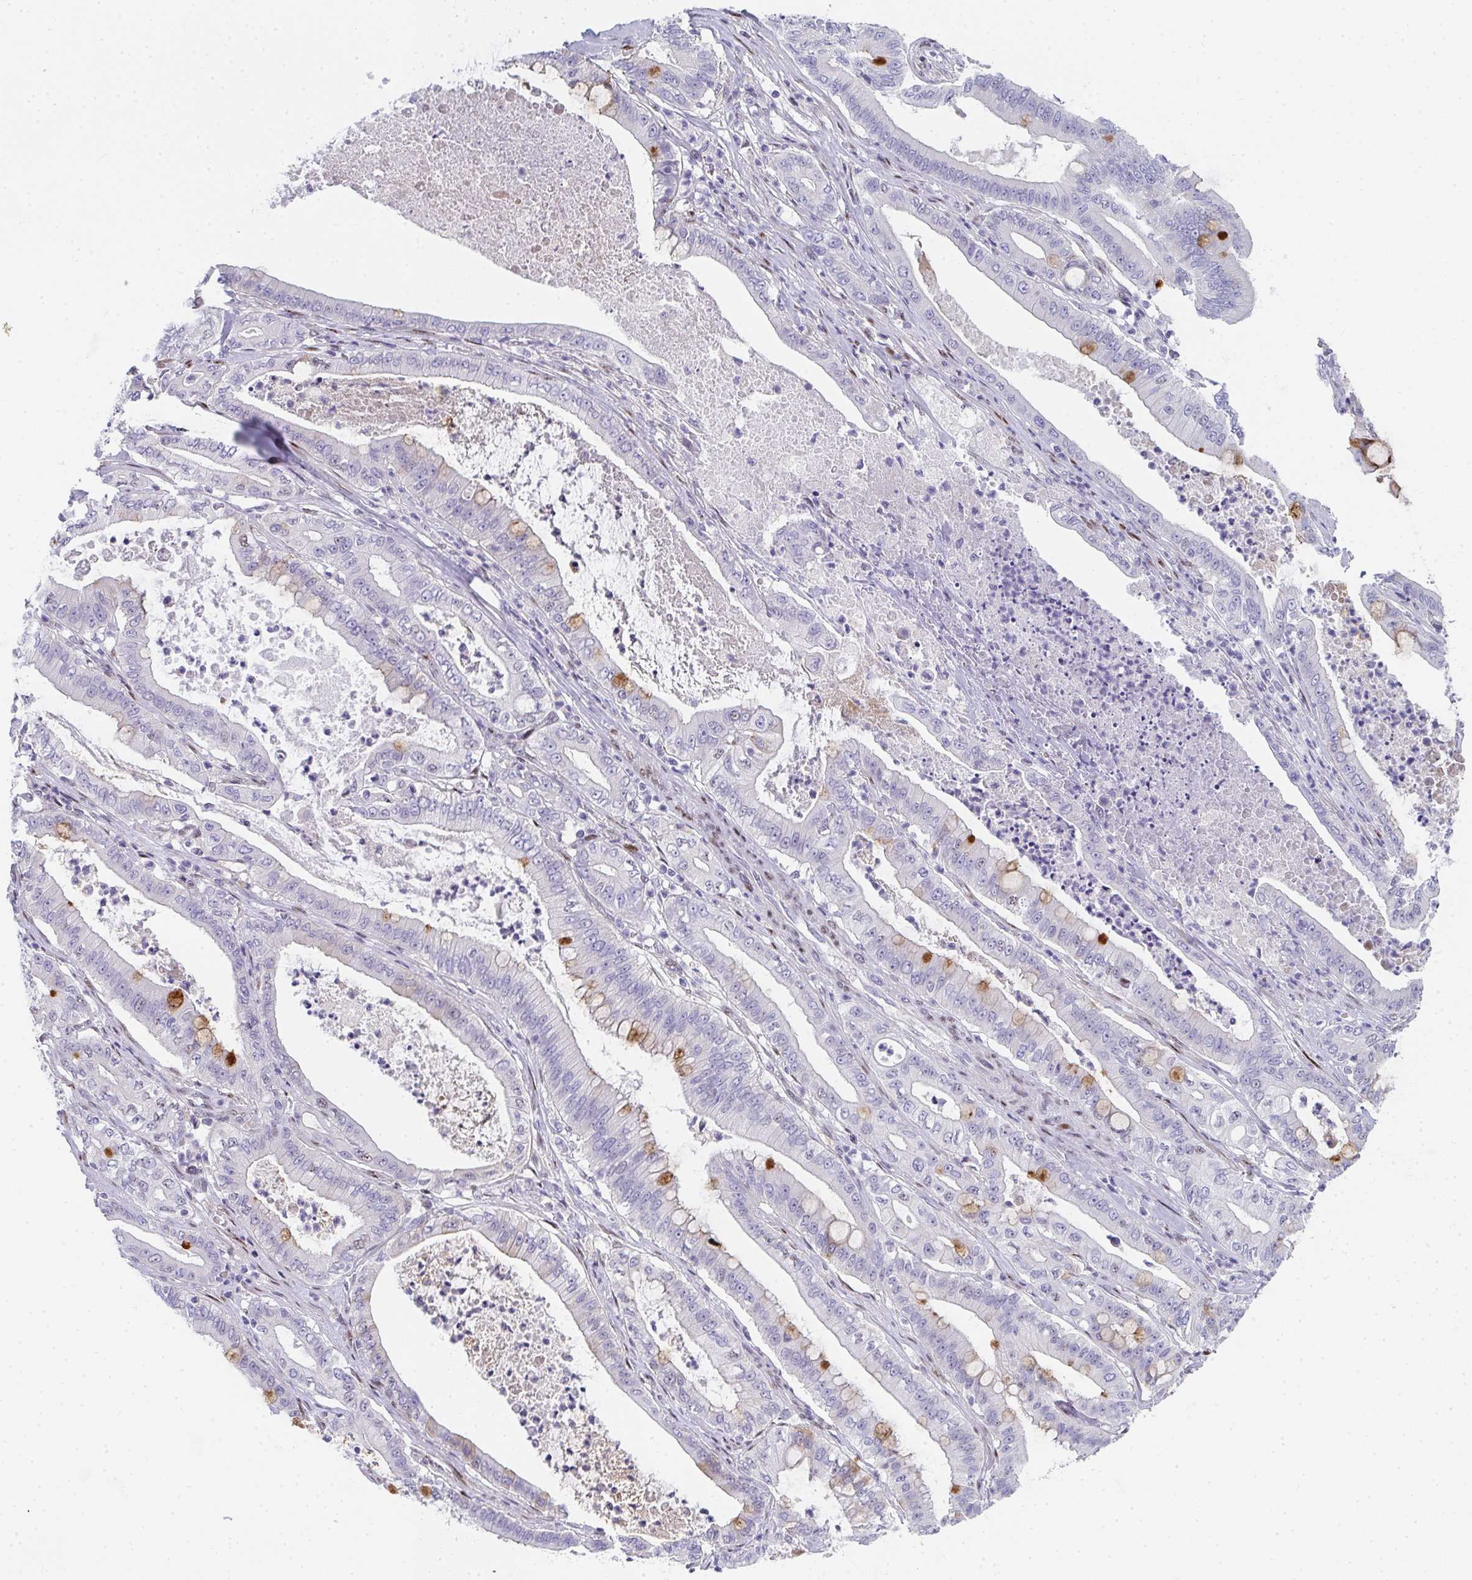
{"staining": {"intensity": "moderate", "quantity": "<25%", "location": "cytoplasmic/membranous"}, "tissue": "pancreatic cancer", "cell_type": "Tumor cells", "image_type": "cancer", "snomed": [{"axis": "morphology", "description": "Adenocarcinoma, NOS"}, {"axis": "topography", "description": "Pancreas"}], "caption": "A photomicrograph of human pancreatic cancer (adenocarcinoma) stained for a protein demonstrates moderate cytoplasmic/membranous brown staining in tumor cells. (Brightfield microscopy of DAB IHC at high magnification).", "gene": "ZIC3", "patient": {"sex": "male", "age": 71}}